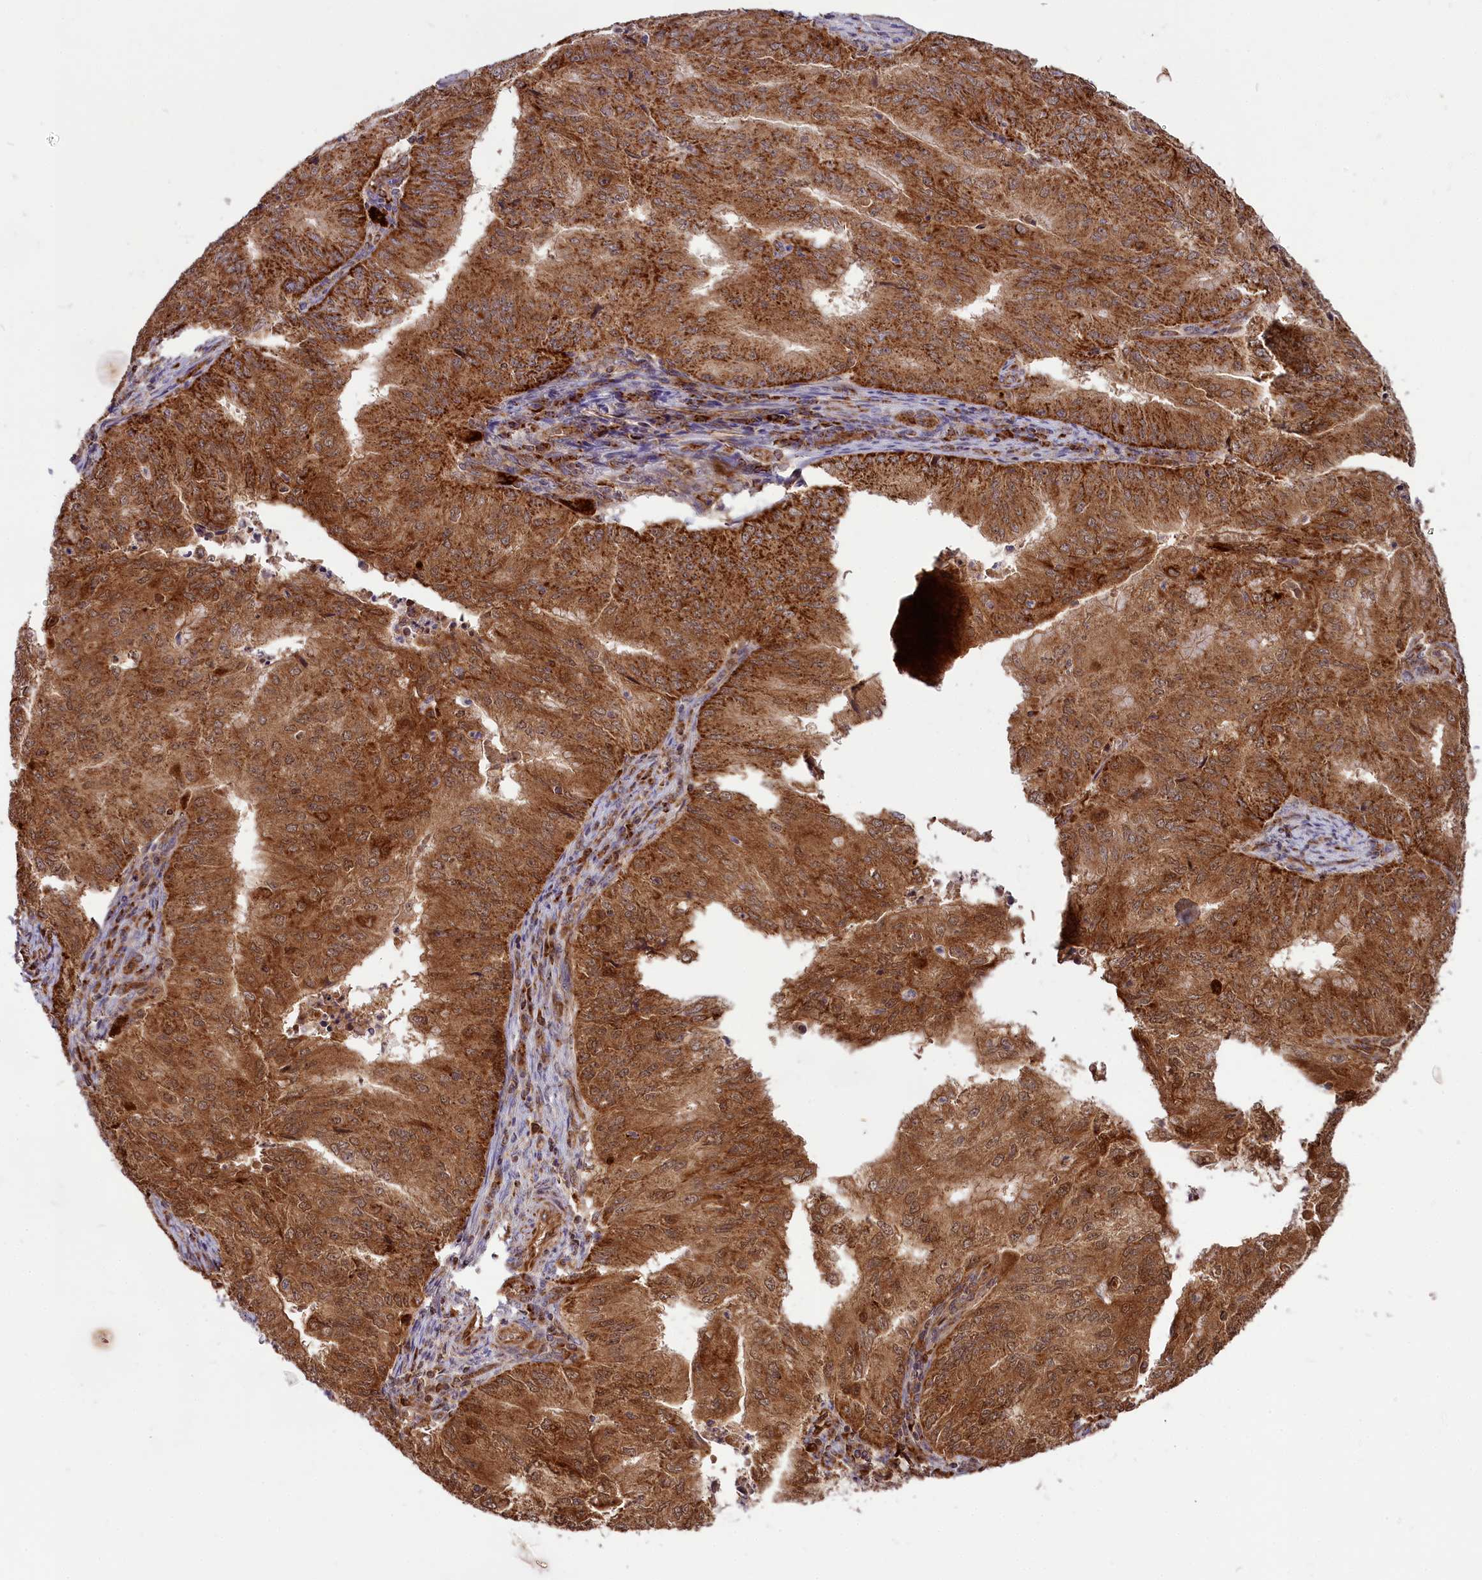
{"staining": {"intensity": "strong", "quantity": ">75%", "location": "cytoplasmic/membranous,nuclear"}, "tissue": "endometrial cancer", "cell_type": "Tumor cells", "image_type": "cancer", "snomed": [{"axis": "morphology", "description": "Adenocarcinoma, NOS"}, {"axis": "topography", "description": "Endometrium"}], "caption": "High-power microscopy captured an IHC histopathology image of endometrial adenocarcinoma, revealing strong cytoplasmic/membranous and nuclear staining in approximately >75% of tumor cells.", "gene": "COX17", "patient": {"sex": "female", "age": 50}}